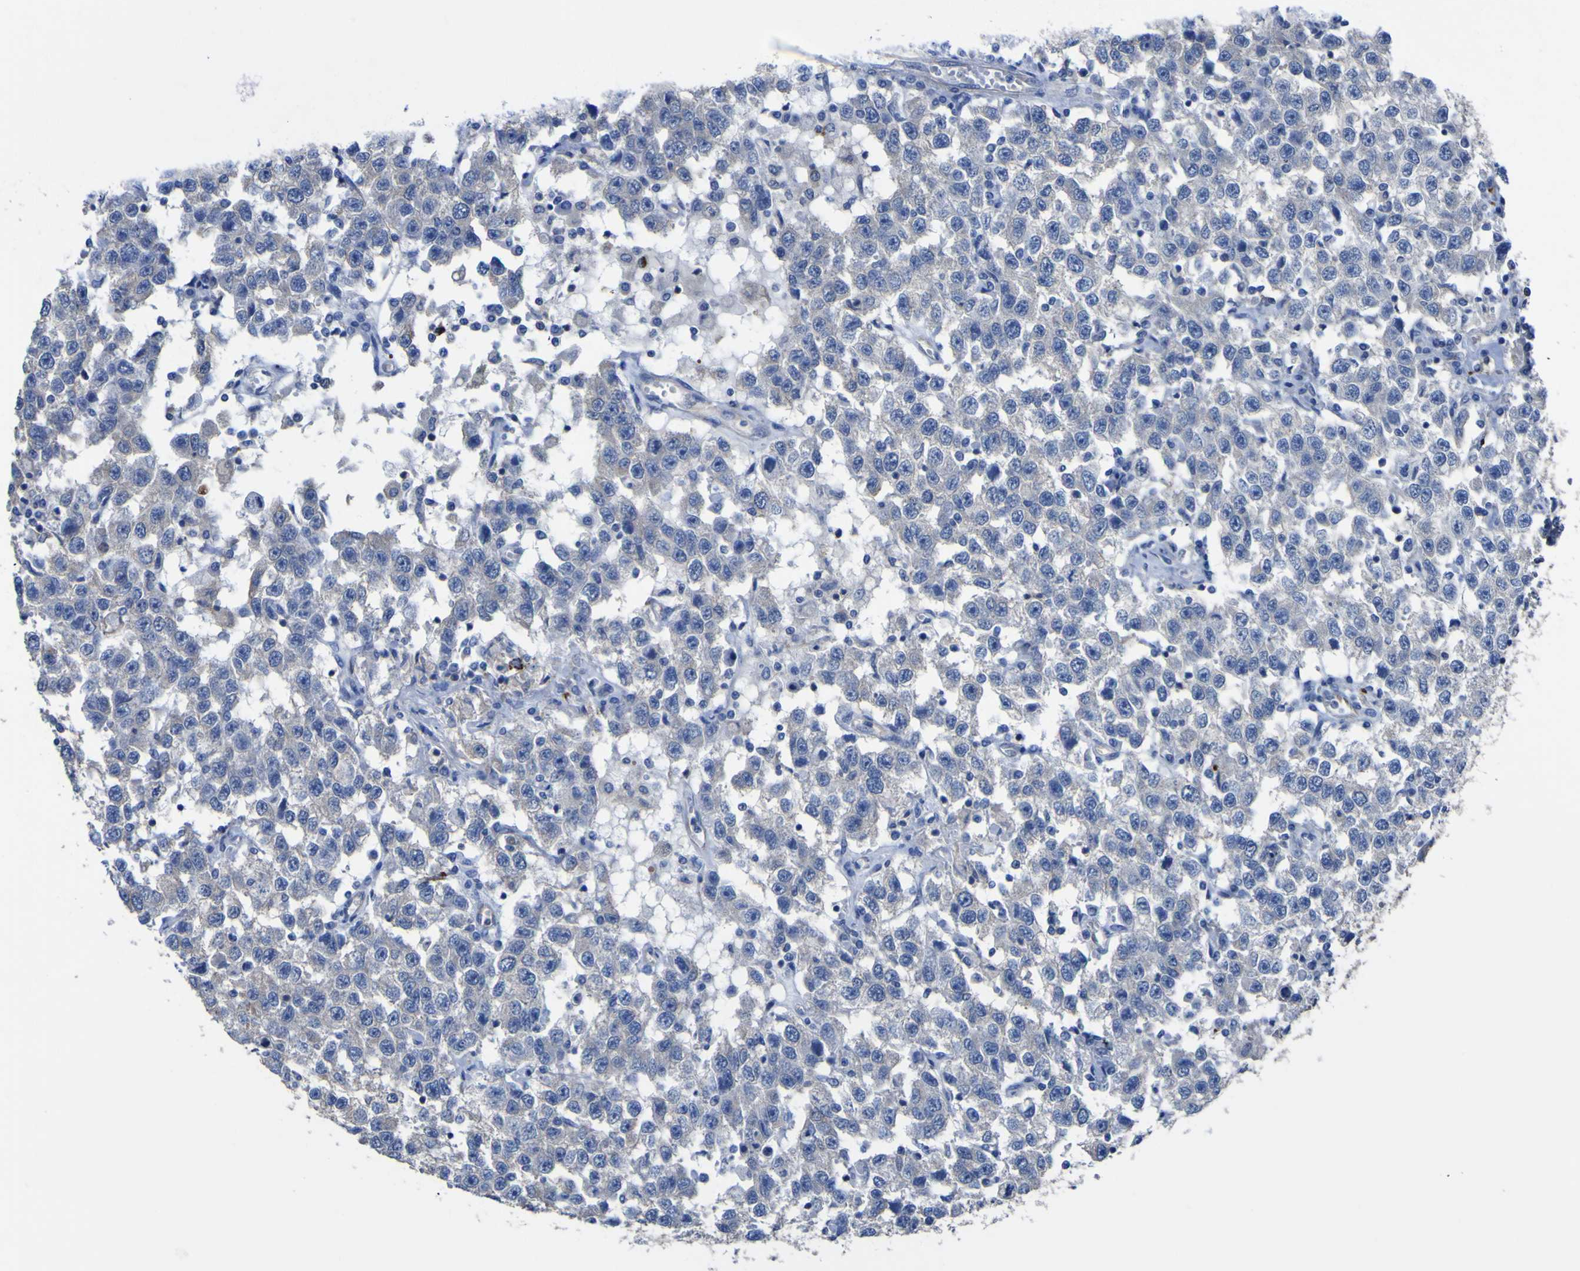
{"staining": {"intensity": "negative", "quantity": "none", "location": "none"}, "tissue": "testis cancer", "cell_type": "Tumor cells", "image_type": "cancer", "snomed": [{"axis": "morphology", "description": "Seminoma, NOS"}, {"axis": "topography", "description": "Testis"}], "caption": "Tumor cells are negative for brown protein staining in testis seminoma.", "gene": "AGO4", "patient": {"sex": "male", "age": 41}}